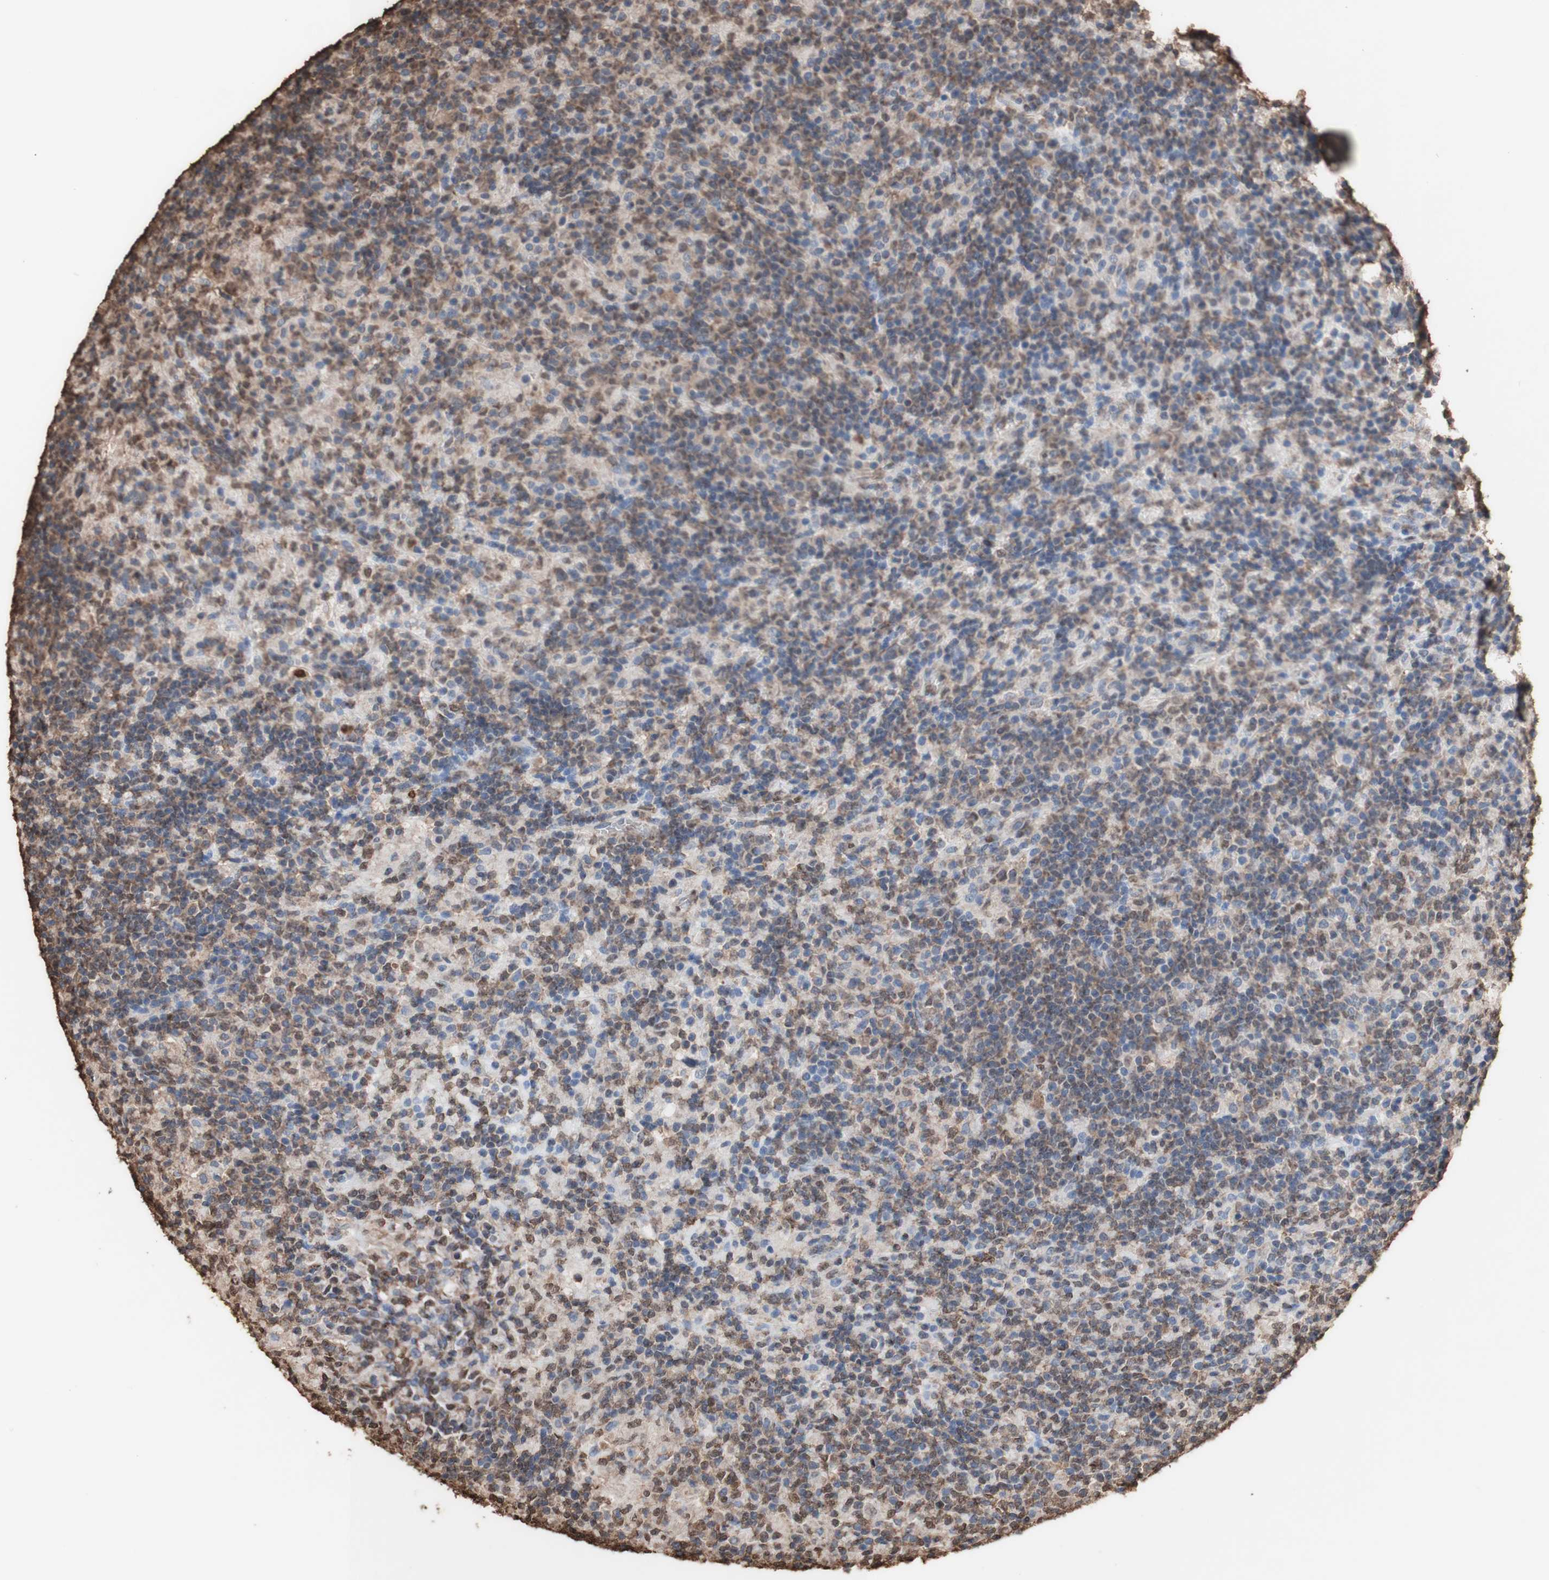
{"staining": {"intensity": "weak", "quantity": "25%-75%", "location": "cytoplasmic/membranous"}, "tissue": "lymphoma", "cell_type": "Tumor cells", "image_type": "cancer", "snomed": [{"axis": "morphology", "description": "Hodgkin's disease, NOS"}, {"axis": "topography", "description": "Lymph node"}], "caption": "Protein staining demonstrates weak cytoplasmic/membranous positivity in approximately 25%-75% of tumor cells in lymphoma.", "gene": "PIDD1", "patient": {"sex": "male", "age": 70}}